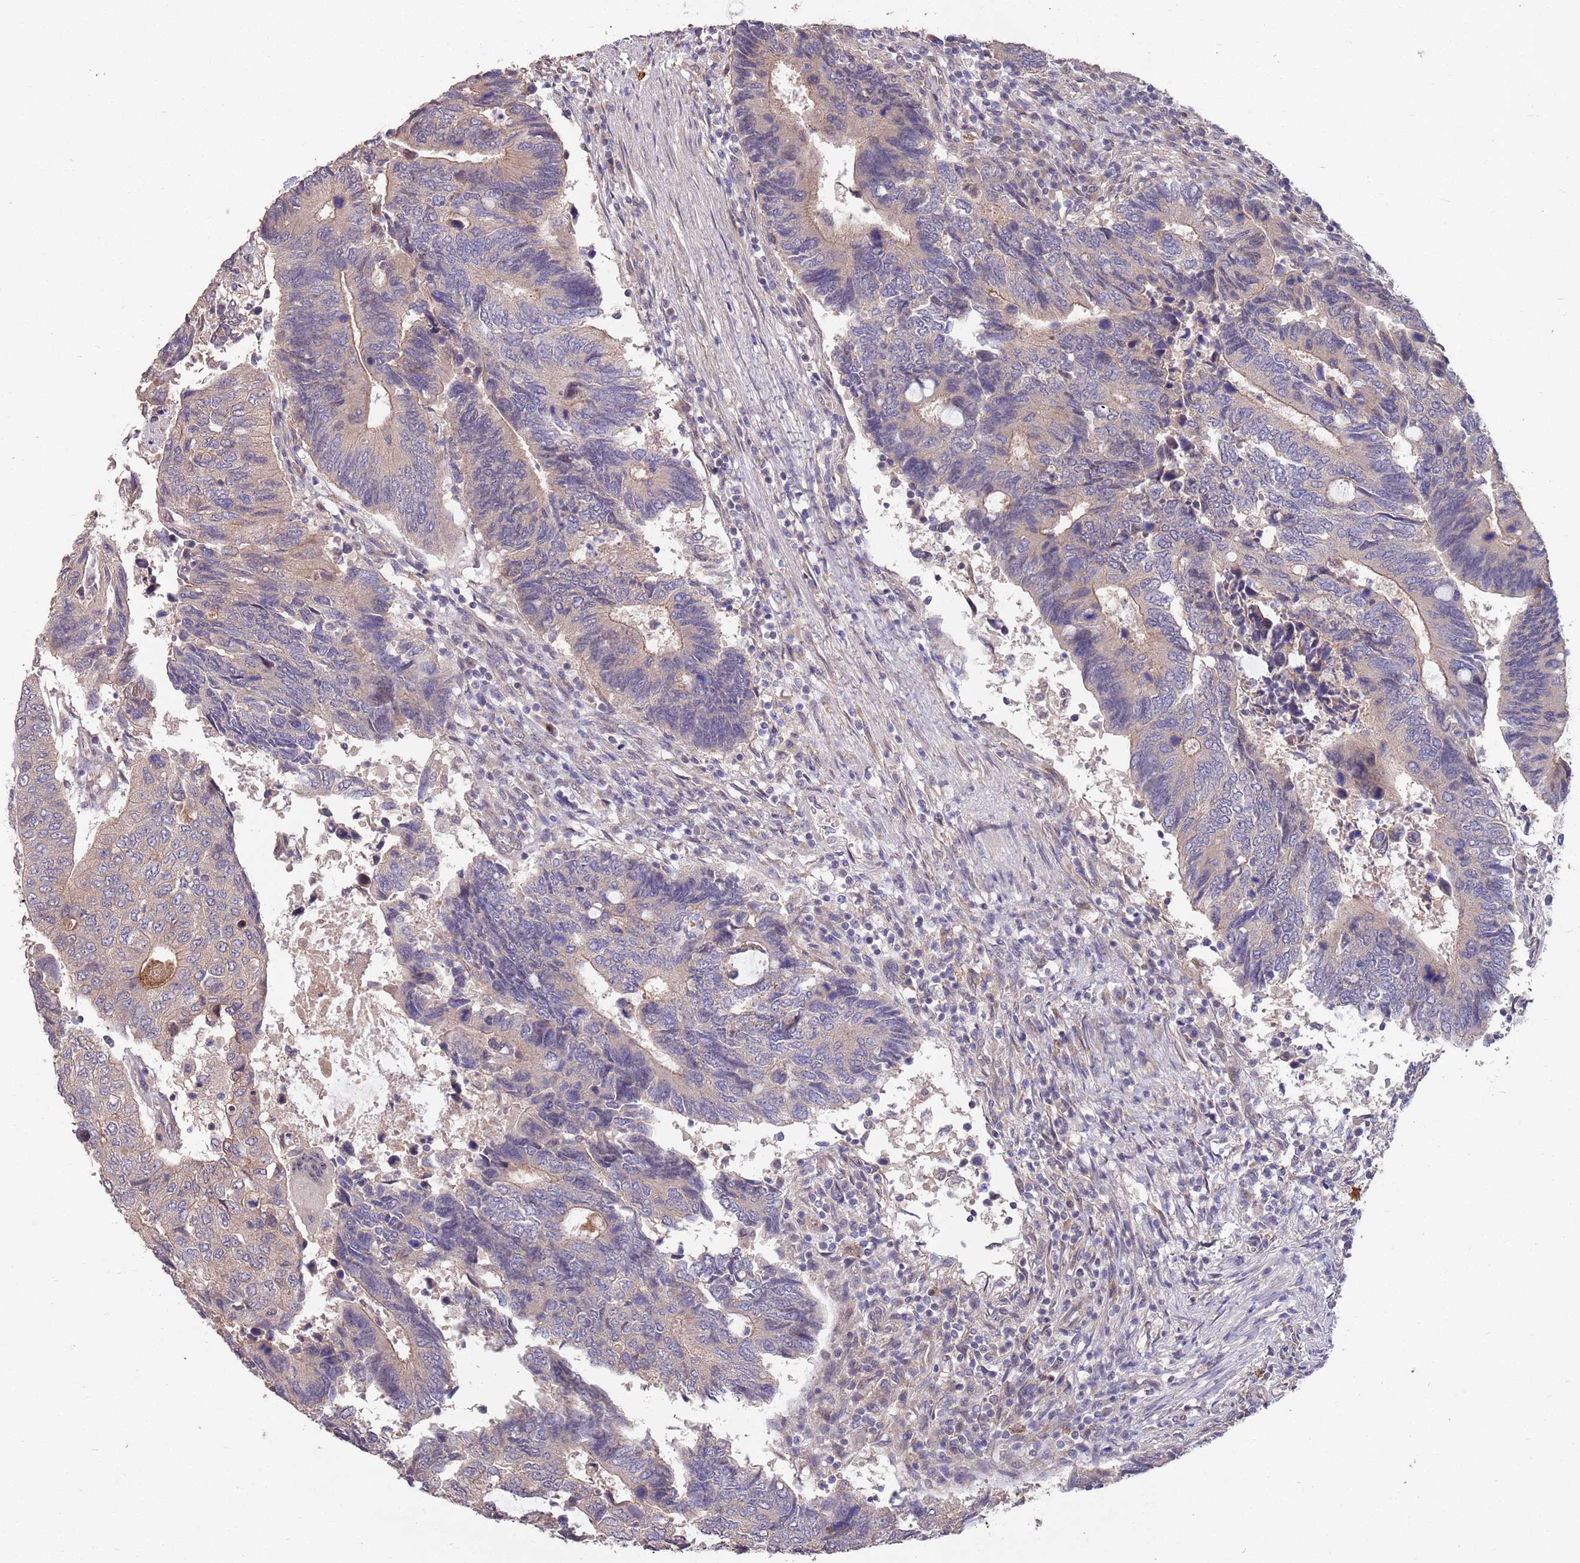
{"staining": {"intensity": "weak", "quantity": "25%-75%", "location": "cytoplasmic/membranous"}, "tissue": "colorectal cancer", "cell_type": "Tumor cells", "image_type": "cancer", "snomed": [{"axis": "morphology", "description": "Adenocarcinoma, NOS"}, {"axis": "topography", "description": "Colon"}], "caption": "Tumor cells demonstrate low levels of weak cytoplasmic/membranous positivity in approximately 25%-75% of cells in colorectal cancer.", "gene": "MARVELD2", "patient": {"sex": "male", "age": 87}}